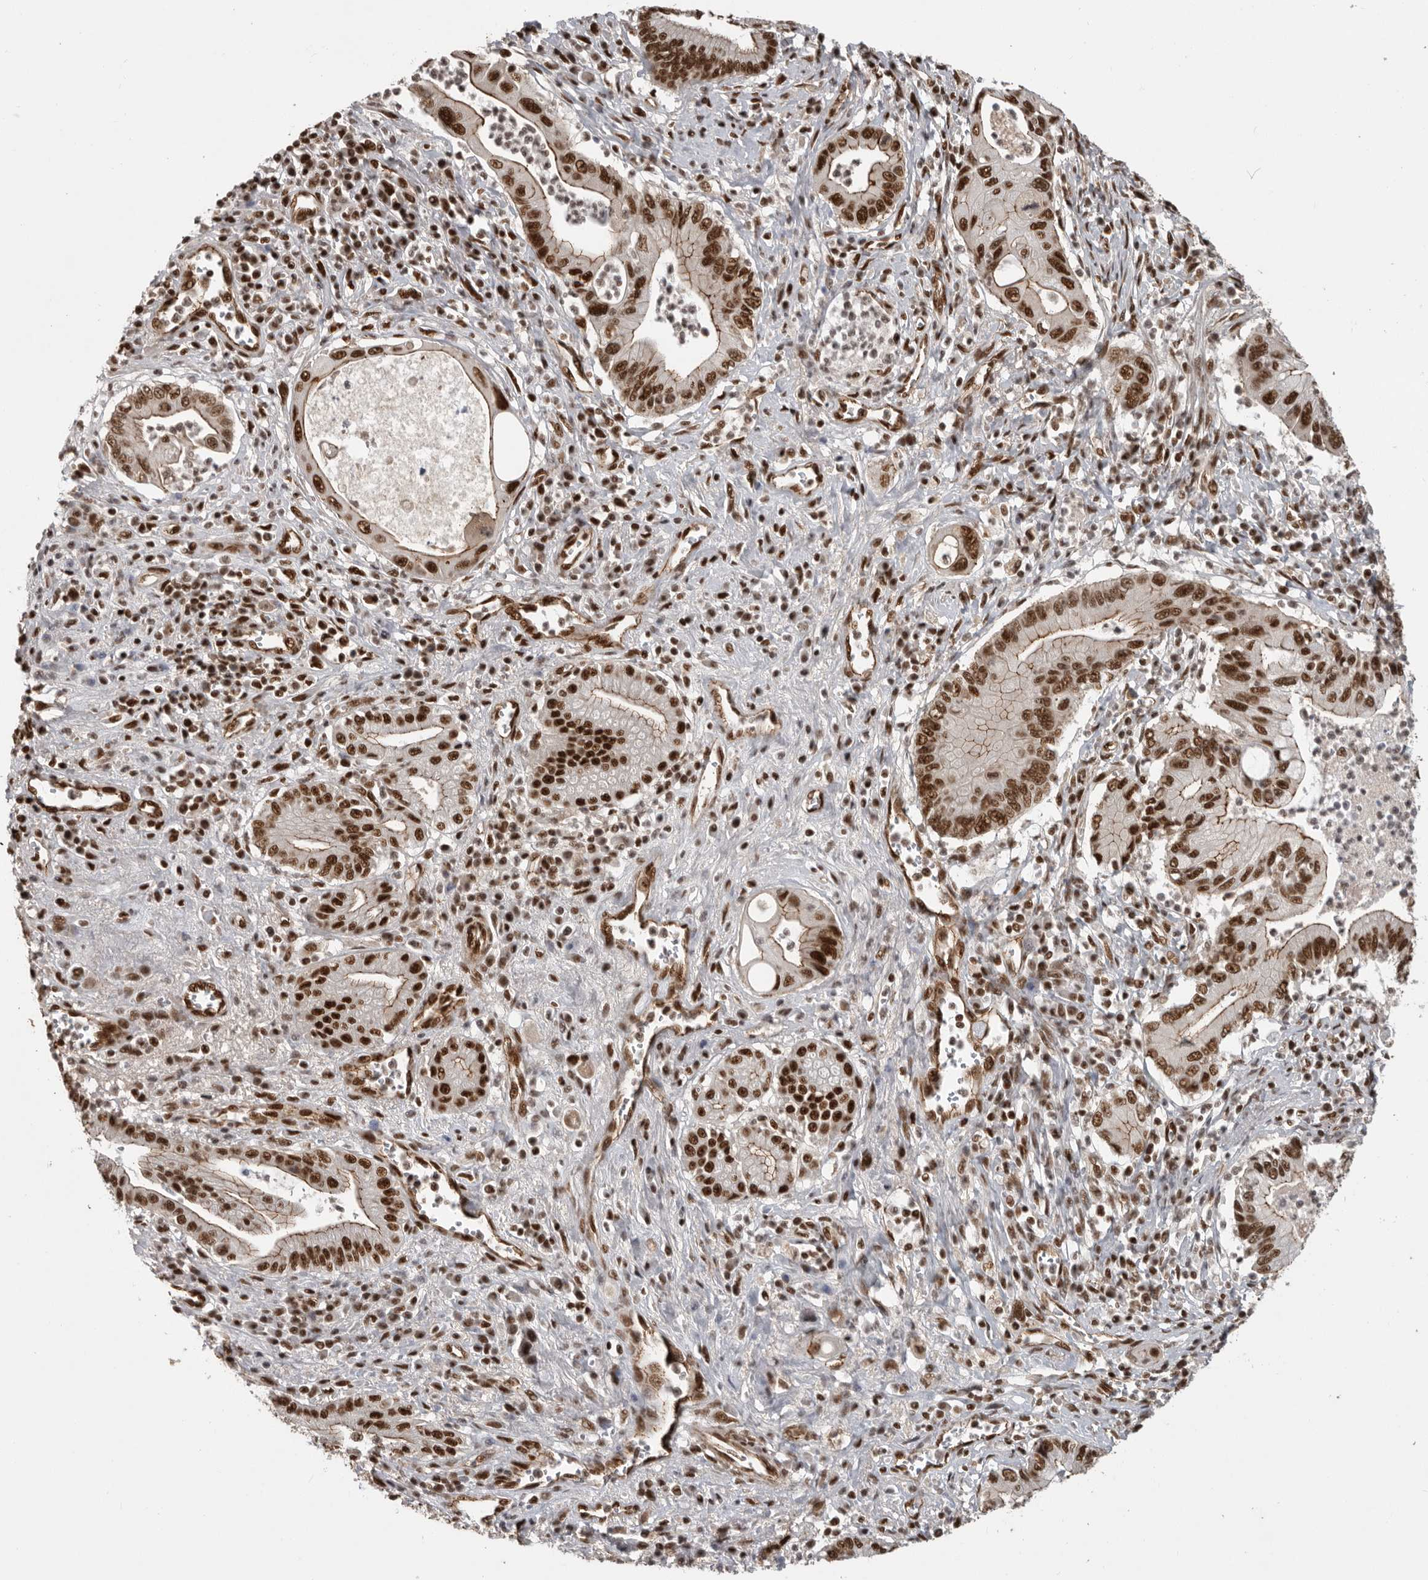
{"staining": {"intensity": "strong", "quantity": ">75%", "location": "nuclear"}, "tissue": "pancreatic cancer", "cell_type": "Tumor cells", "image_type": "cancer", "snomed": [{"axis": "morphology", "description": "Adenocarcinoma, NOS"}, {"axis": "topography", "description": "Pancreas"}], "caption": "Immunohistochemical staining of pancreatic cancer reveals high levels of strong nuclear protein expression in about >75% of tumor cells.", "gene": "CBLL1", "patient": {"sex": "male", "age": 78}}